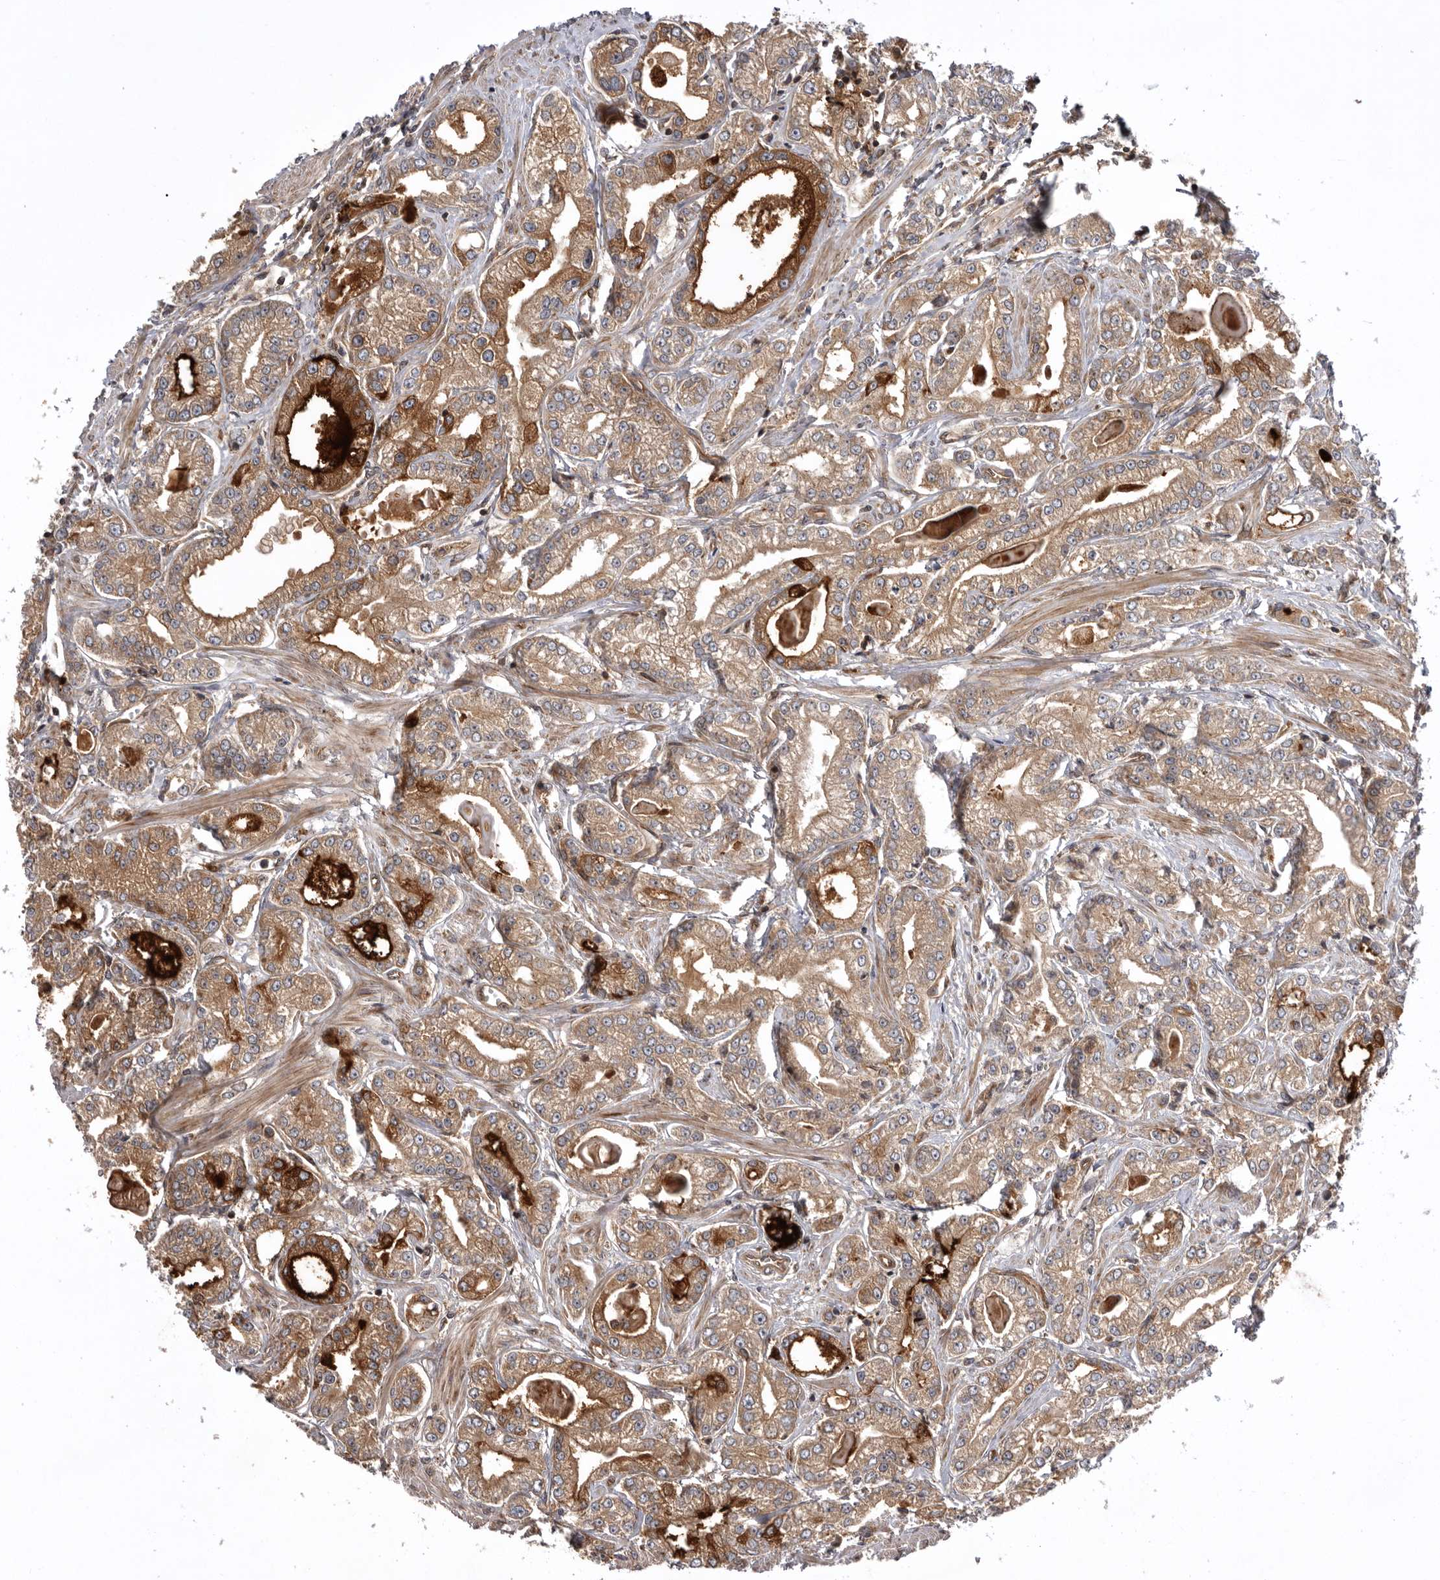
{"staining": {"intensity": "moderate", "quantity": "<25%", "location": "cytoplasmic/membranous"}, "tissue": "prostate cancer", "cell_type": "Tumor cells", "image_type": "cancer", "snomed": [{"axis": "morphology", "description": "Adenocarcinoma, Low grade"}, {"axis": "topography", "description": "Prostate"}], "caption": "Prostate cancer tissue displays moderate cytoplasmic/membranous positivity in about <25% of tumor cells, visualized by immunohistochemistry. The staining was performed using DAB (3,3'-diaminobenzidine) to visualize the protein expression in brown, while the nuclei were stained in blue with hematoxylin (Magnification: 20x).", "gene": "DHDDS", "patient": {"sex": "male", "age": 62}}